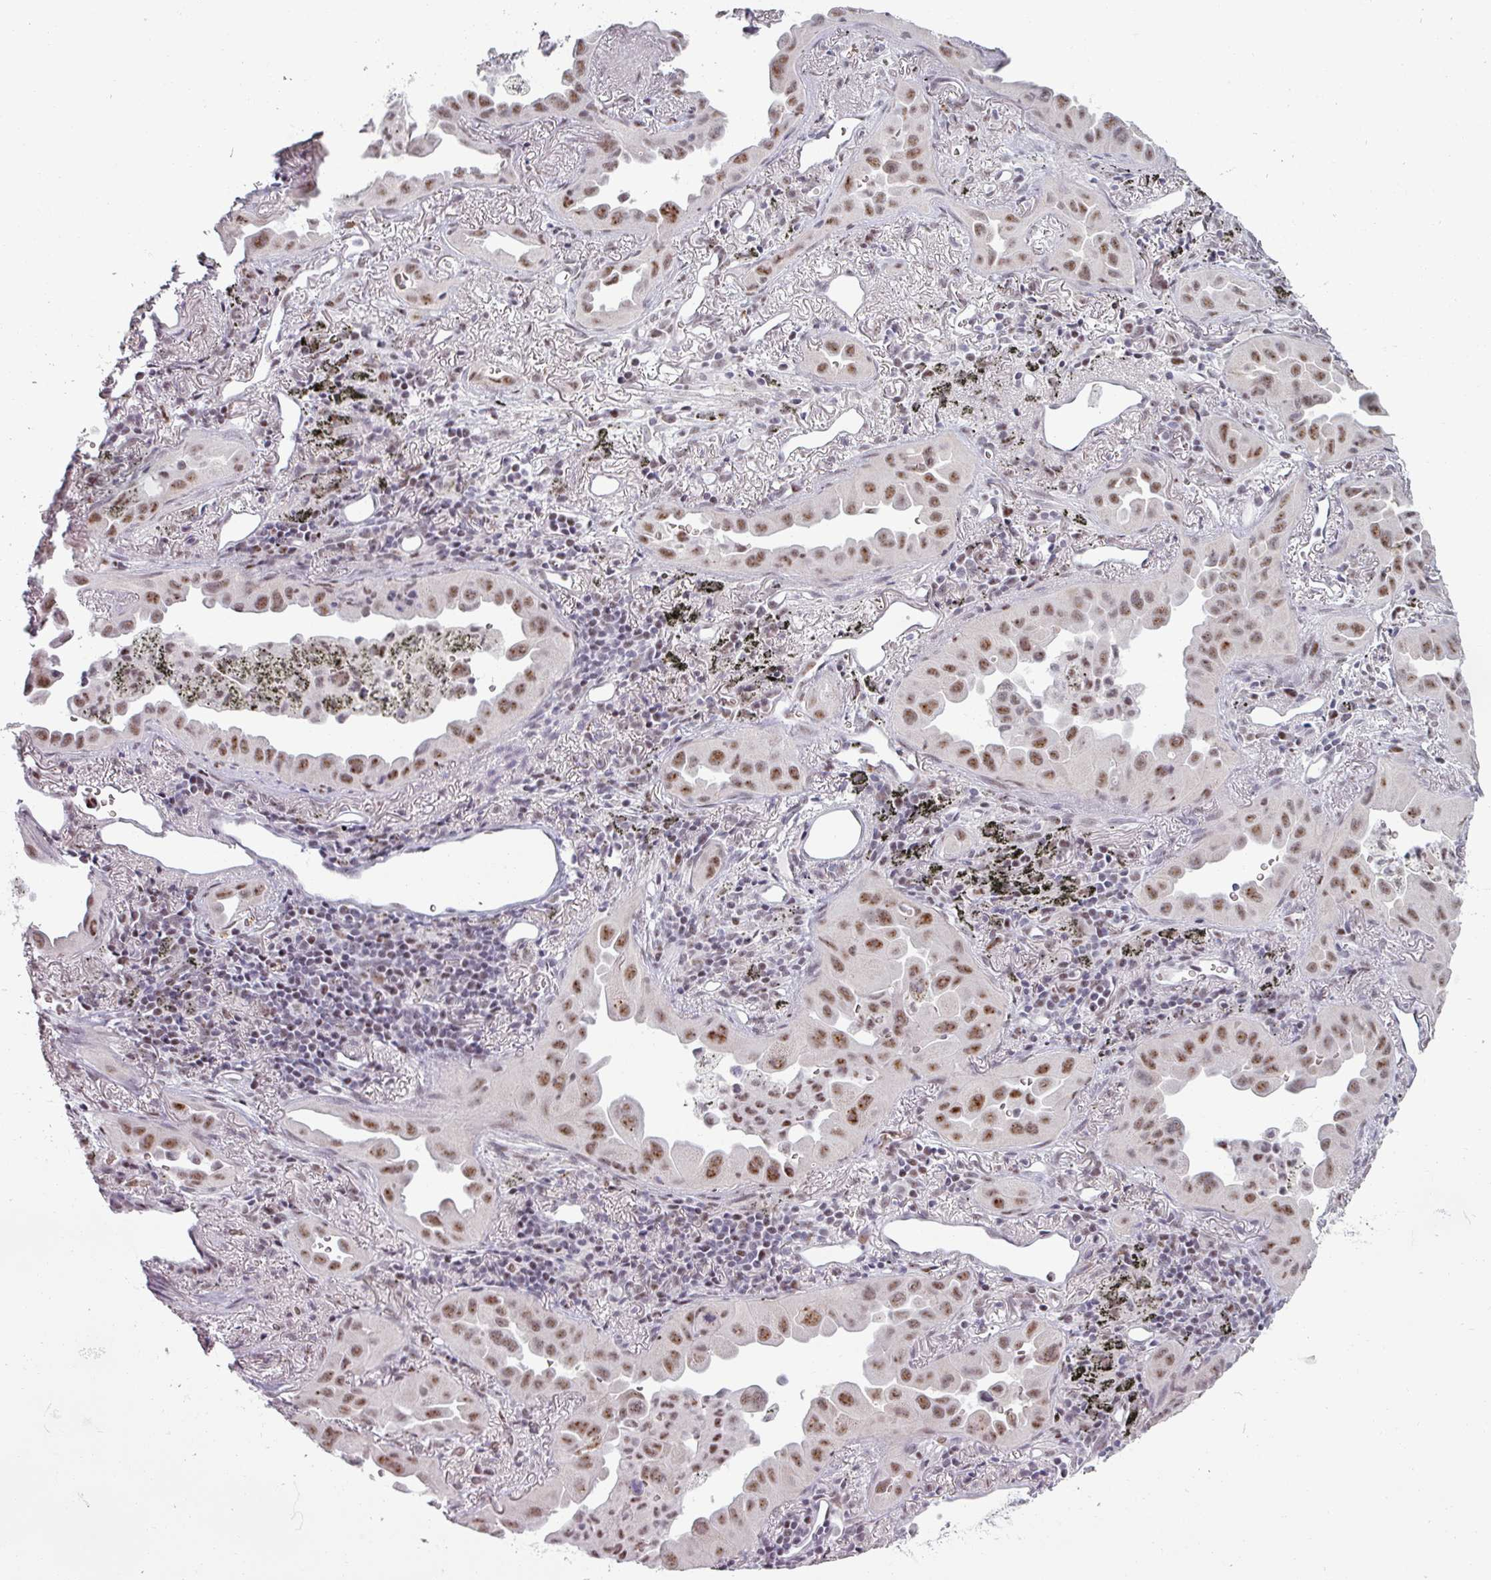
{"staining": {"intensity": "moderate", "quantity": ">75%", "location": "nuclear"}, "tissue": "lung cancer", "cell_type": "Tumor cells", "image_type": "cancer", "snomed": [{"axis": "morphology", "description": "Adenocarcinoma, NOS"}, {"axis": "topography", "description": "Lung"}], "caption": "The photomicrograph displays staining of lung adenocarcinoma, revealing moderate nuclear protein staining (brown color) within tumor cells.", "gene": "NCOR1", "patient": {"sex": "male", "age": 68}}